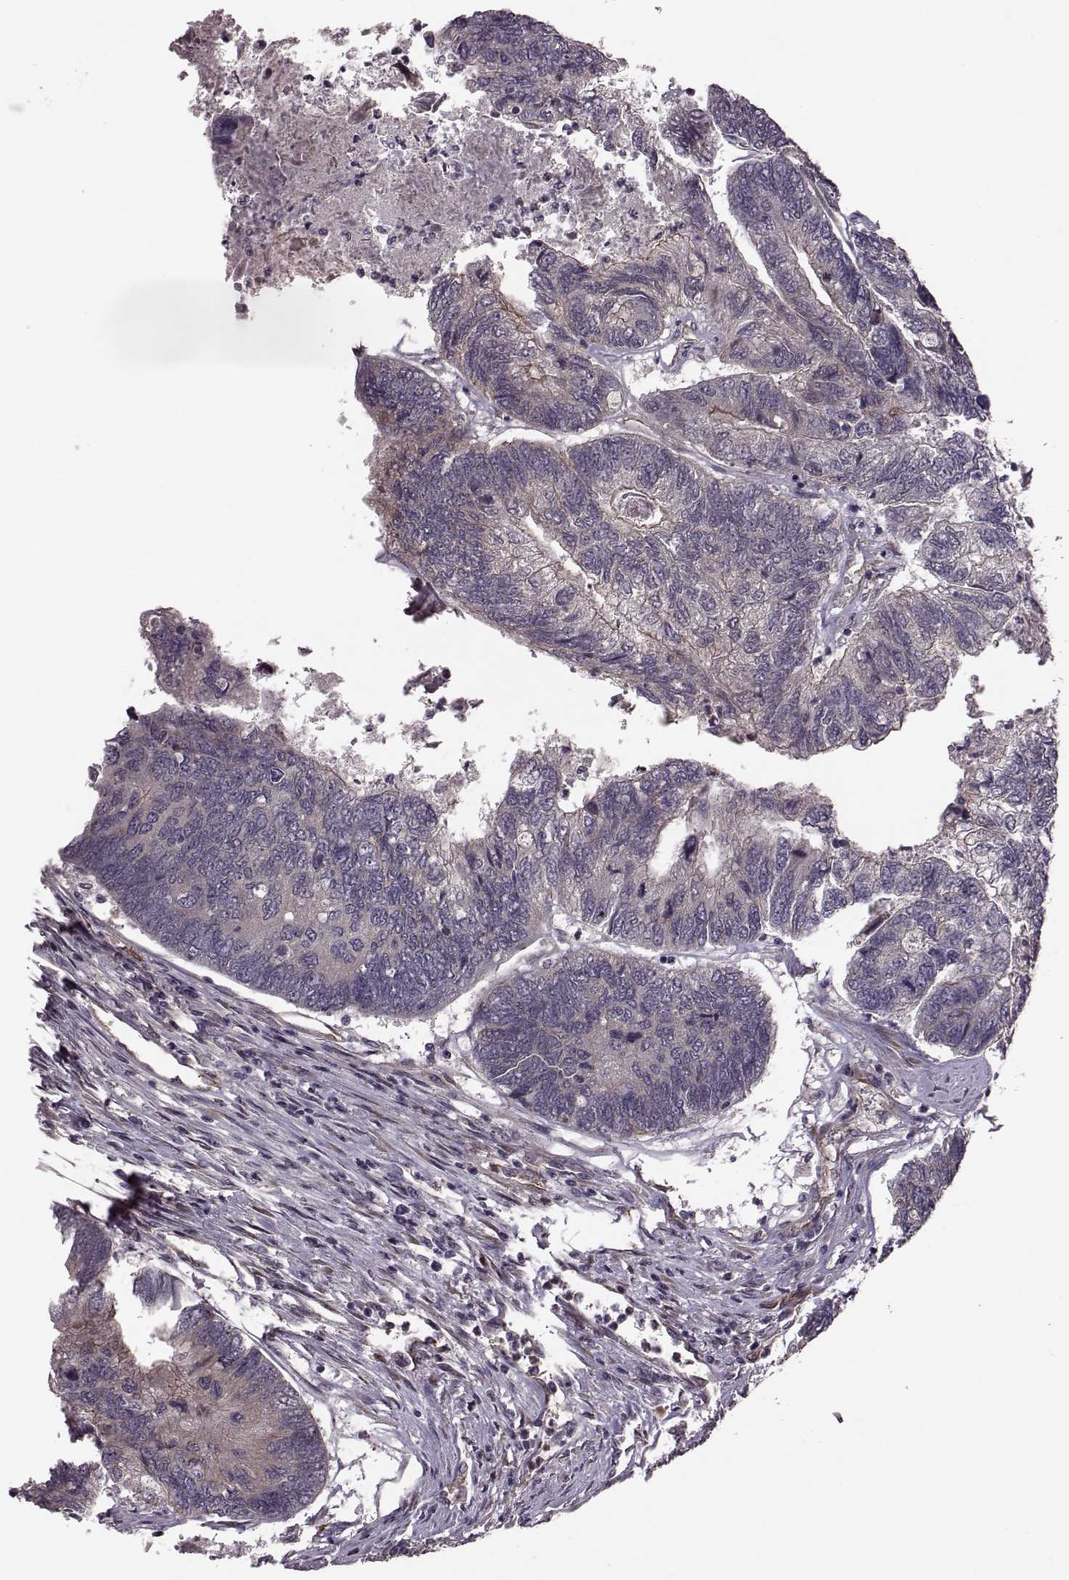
{"staining": {"intensity": "moderate", "quantity": "<25%", "location": "cytoplasmic/membranous"}, "tissue": "colorectal cancer", "cell_type": "Tumor cells", "image_type": "cancer", "snomed": [{"axis": "morphology", "description": "Adenocarcinoma, NOS"}, {"axis": "topography", "description": "Colon"}], "caption": "This image exhibits immunohistochemistry (IHC) staining of human colorectal cancer (adenocarcinoma), with low moderate cytoplasmic/membranous staining in about <25% of tumor cells.", "gene": "SYNPO", "patient": {"sex": "female", "age": 67}}